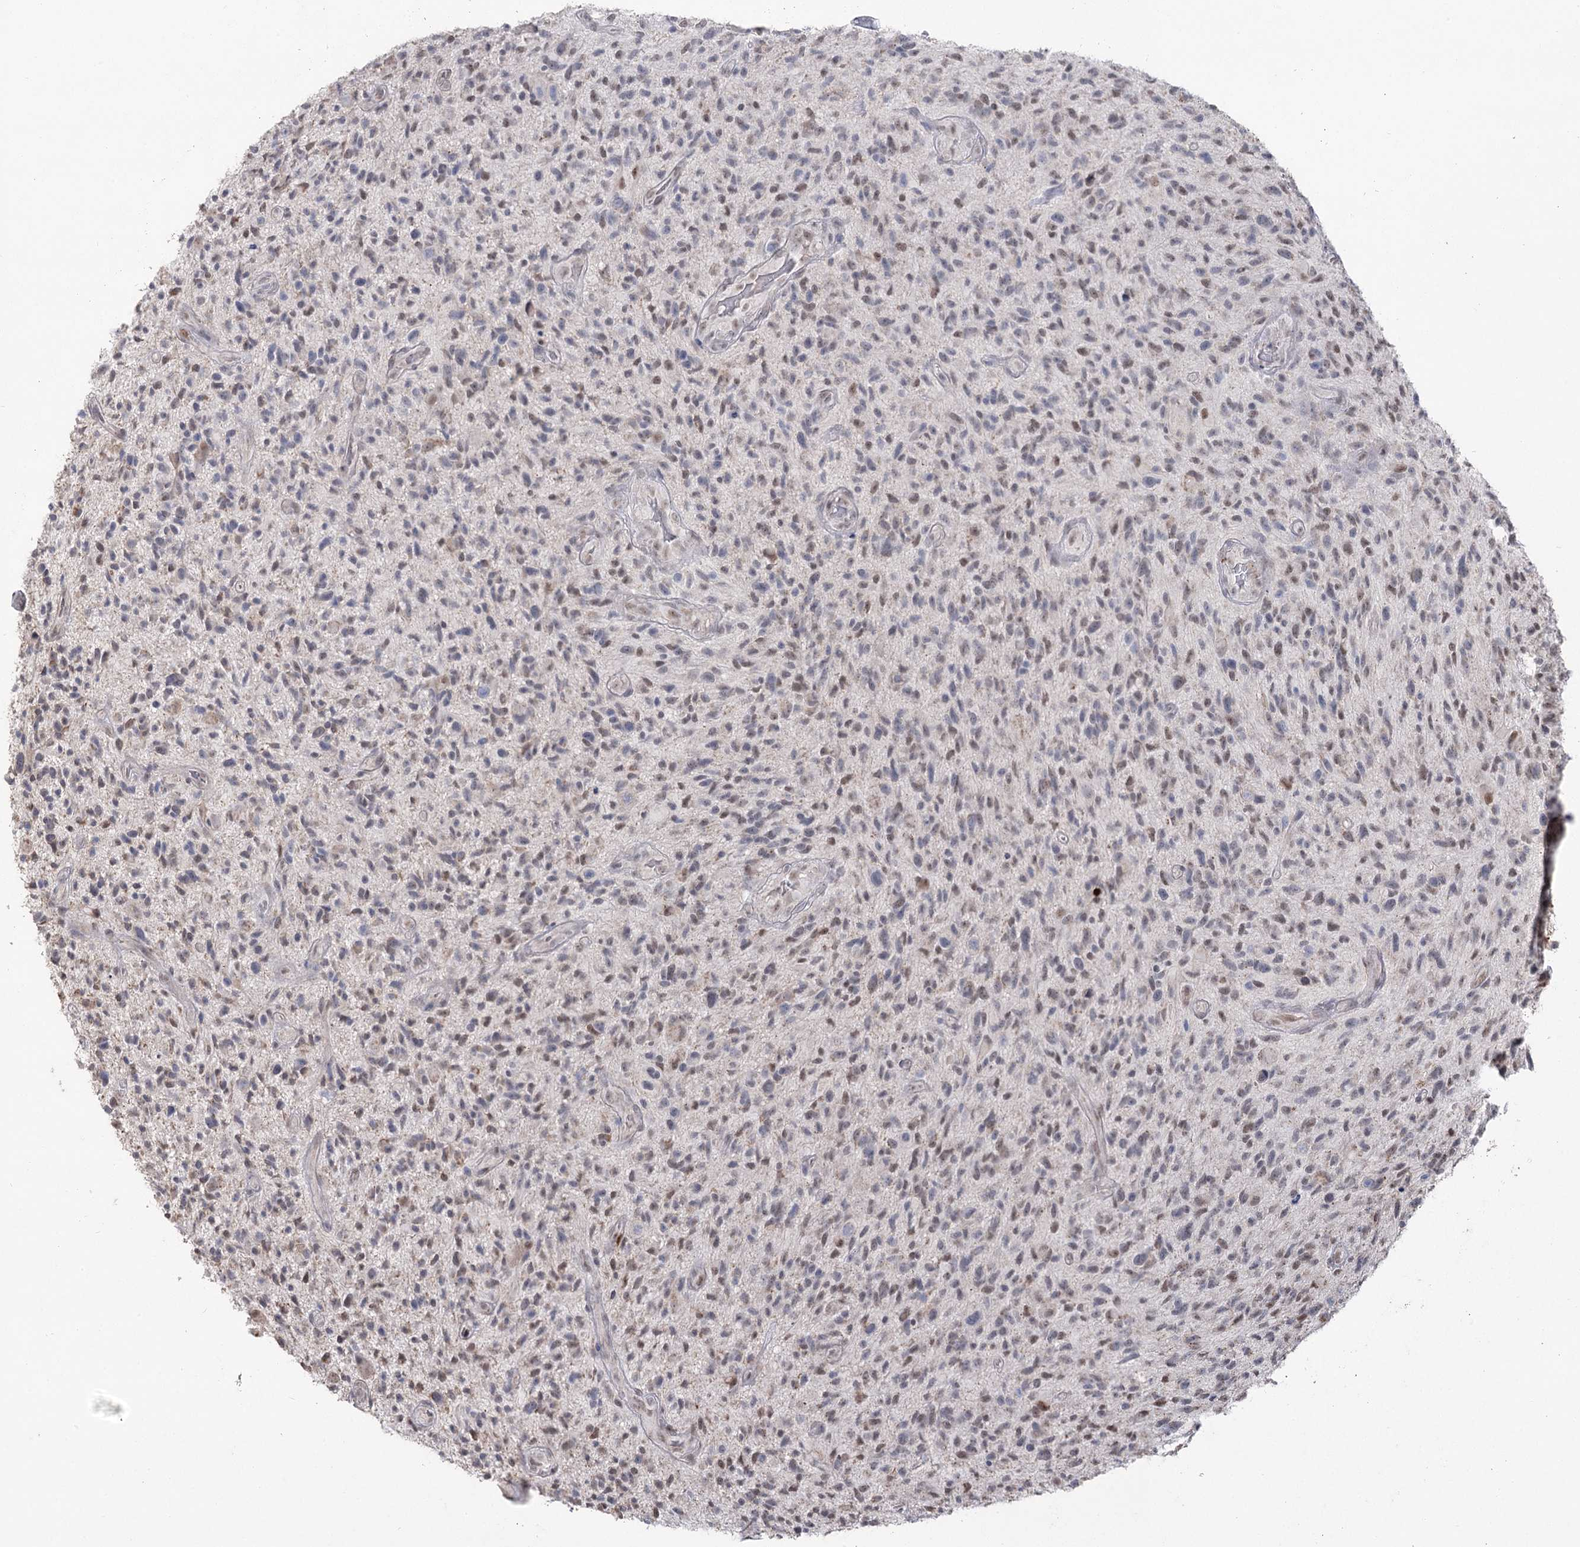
{"staining": {"intensity": "weak", "quantity": "<25%", "location": "nuclear"}, "tissue": "glioma", "cell_type": "Tumor cells", "image_type": "cancer", "snomed": [{"axis": "morphology", "description": "Glioma, malignant, High grade"}, {"axis": "topography", "description": "Brain"}], "caption": "Immunohistochemistry photomicrograph of human malignant high-grade glioma stained for a protein (brown), which exhibits no positivity in tumor cells.", "gene": "RUFY4", "patient": {"sex": "male", "age": 47}}